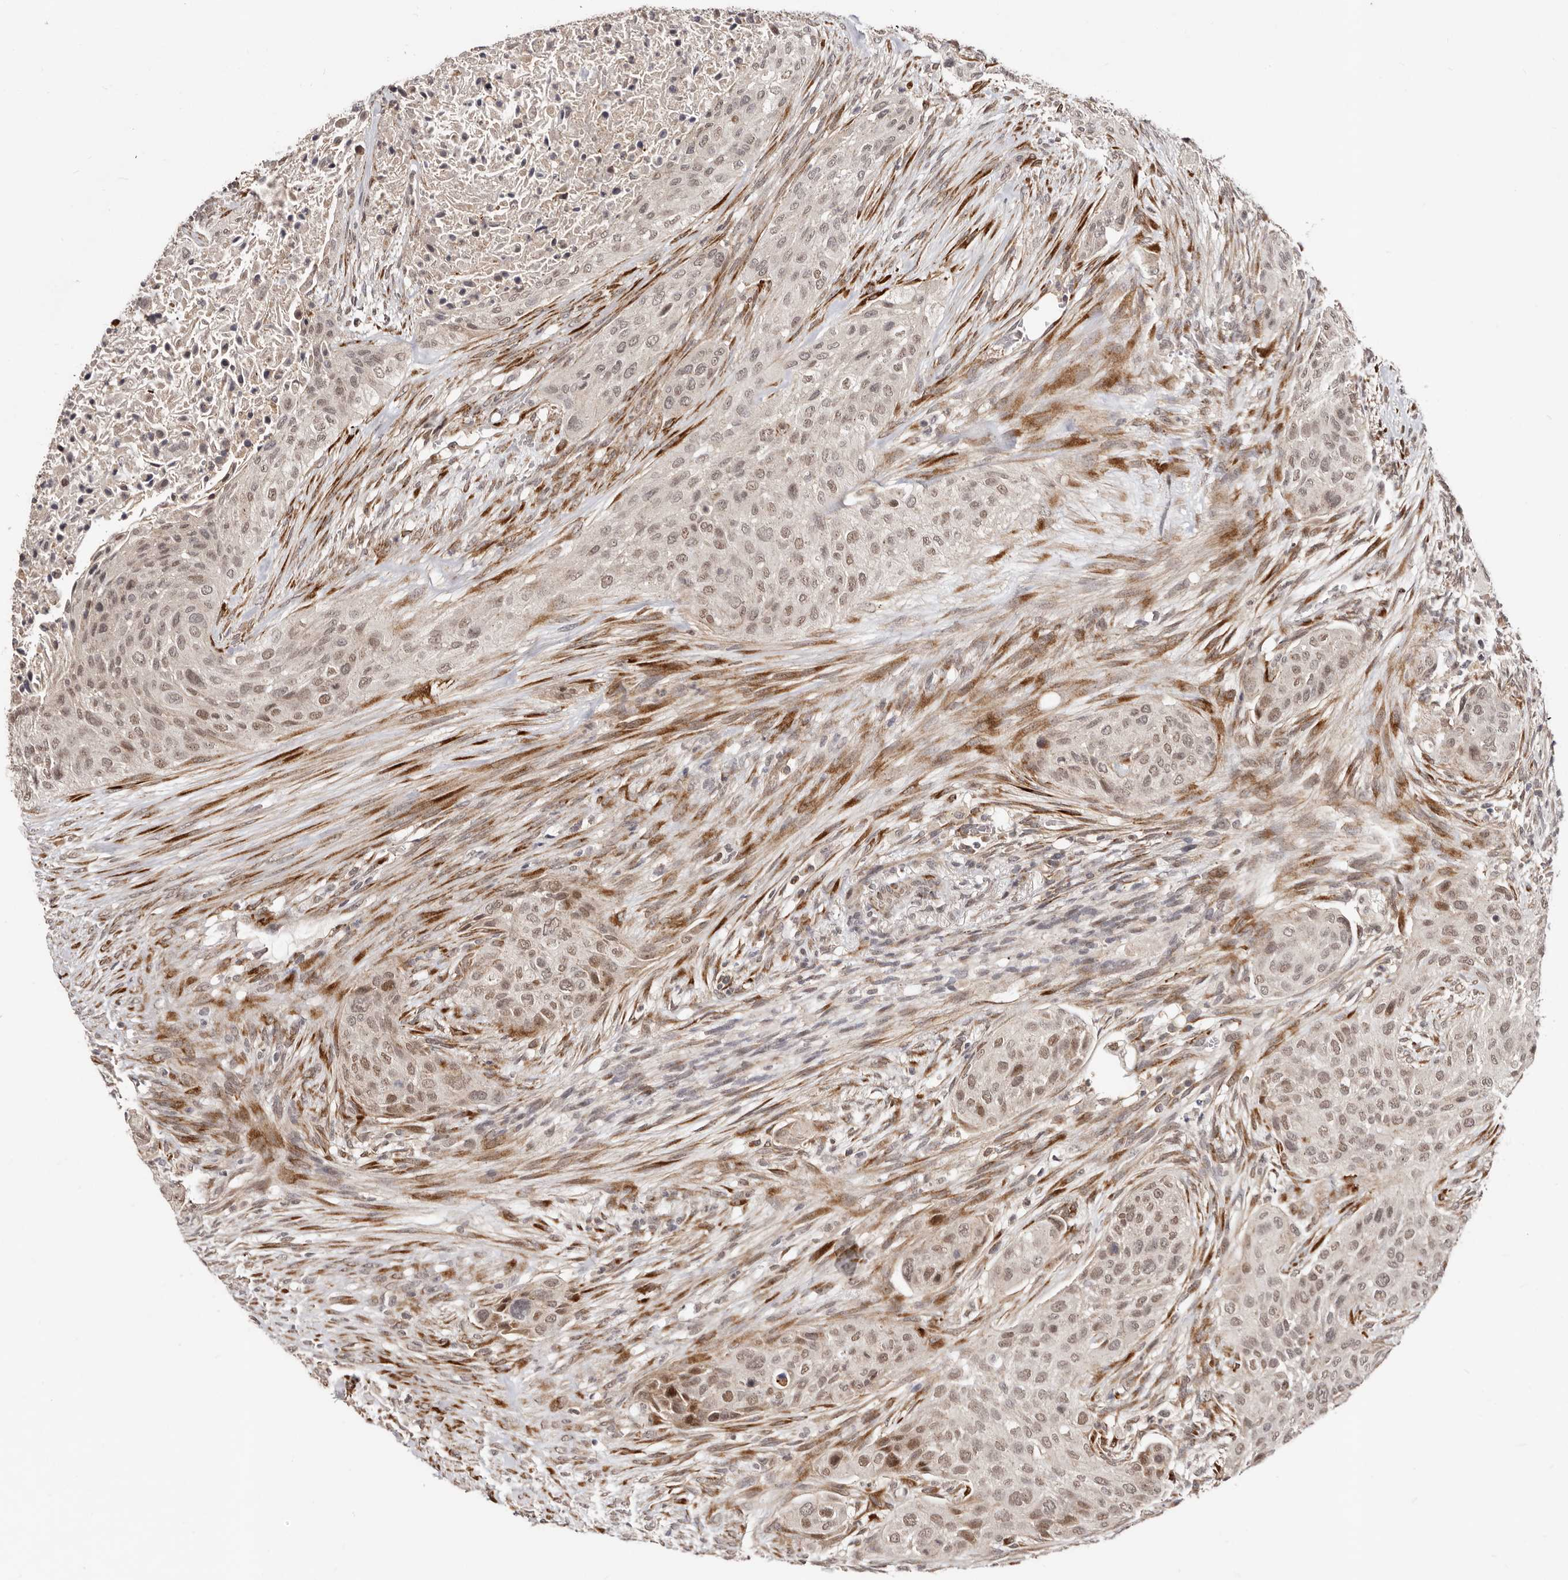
{"staining": {"intensity": "moderate", "quantity": ">75%", "location": "nuclear"}, "tissue": "urothelial cancer", "cell_type": "Tumor cells", "image_type": "cancer", "snomed": [{"axis": "morphology", "description": "Urothelial carcinoma, High grade"}, {"axis": "topography", "description": "Urinary bladder"}], "caption": "Immunohistochemical staining of high-grade urothelial carcinoma shows moderate nuclear protein positivity in approximately >75% of tumor cells. (Stains: DAB in brown, nuclei in blue, Microscopy: brightfield microscopy at high magnification).", "gene": "SRCAP", "patient": {"sex": "male", "age": 35}}